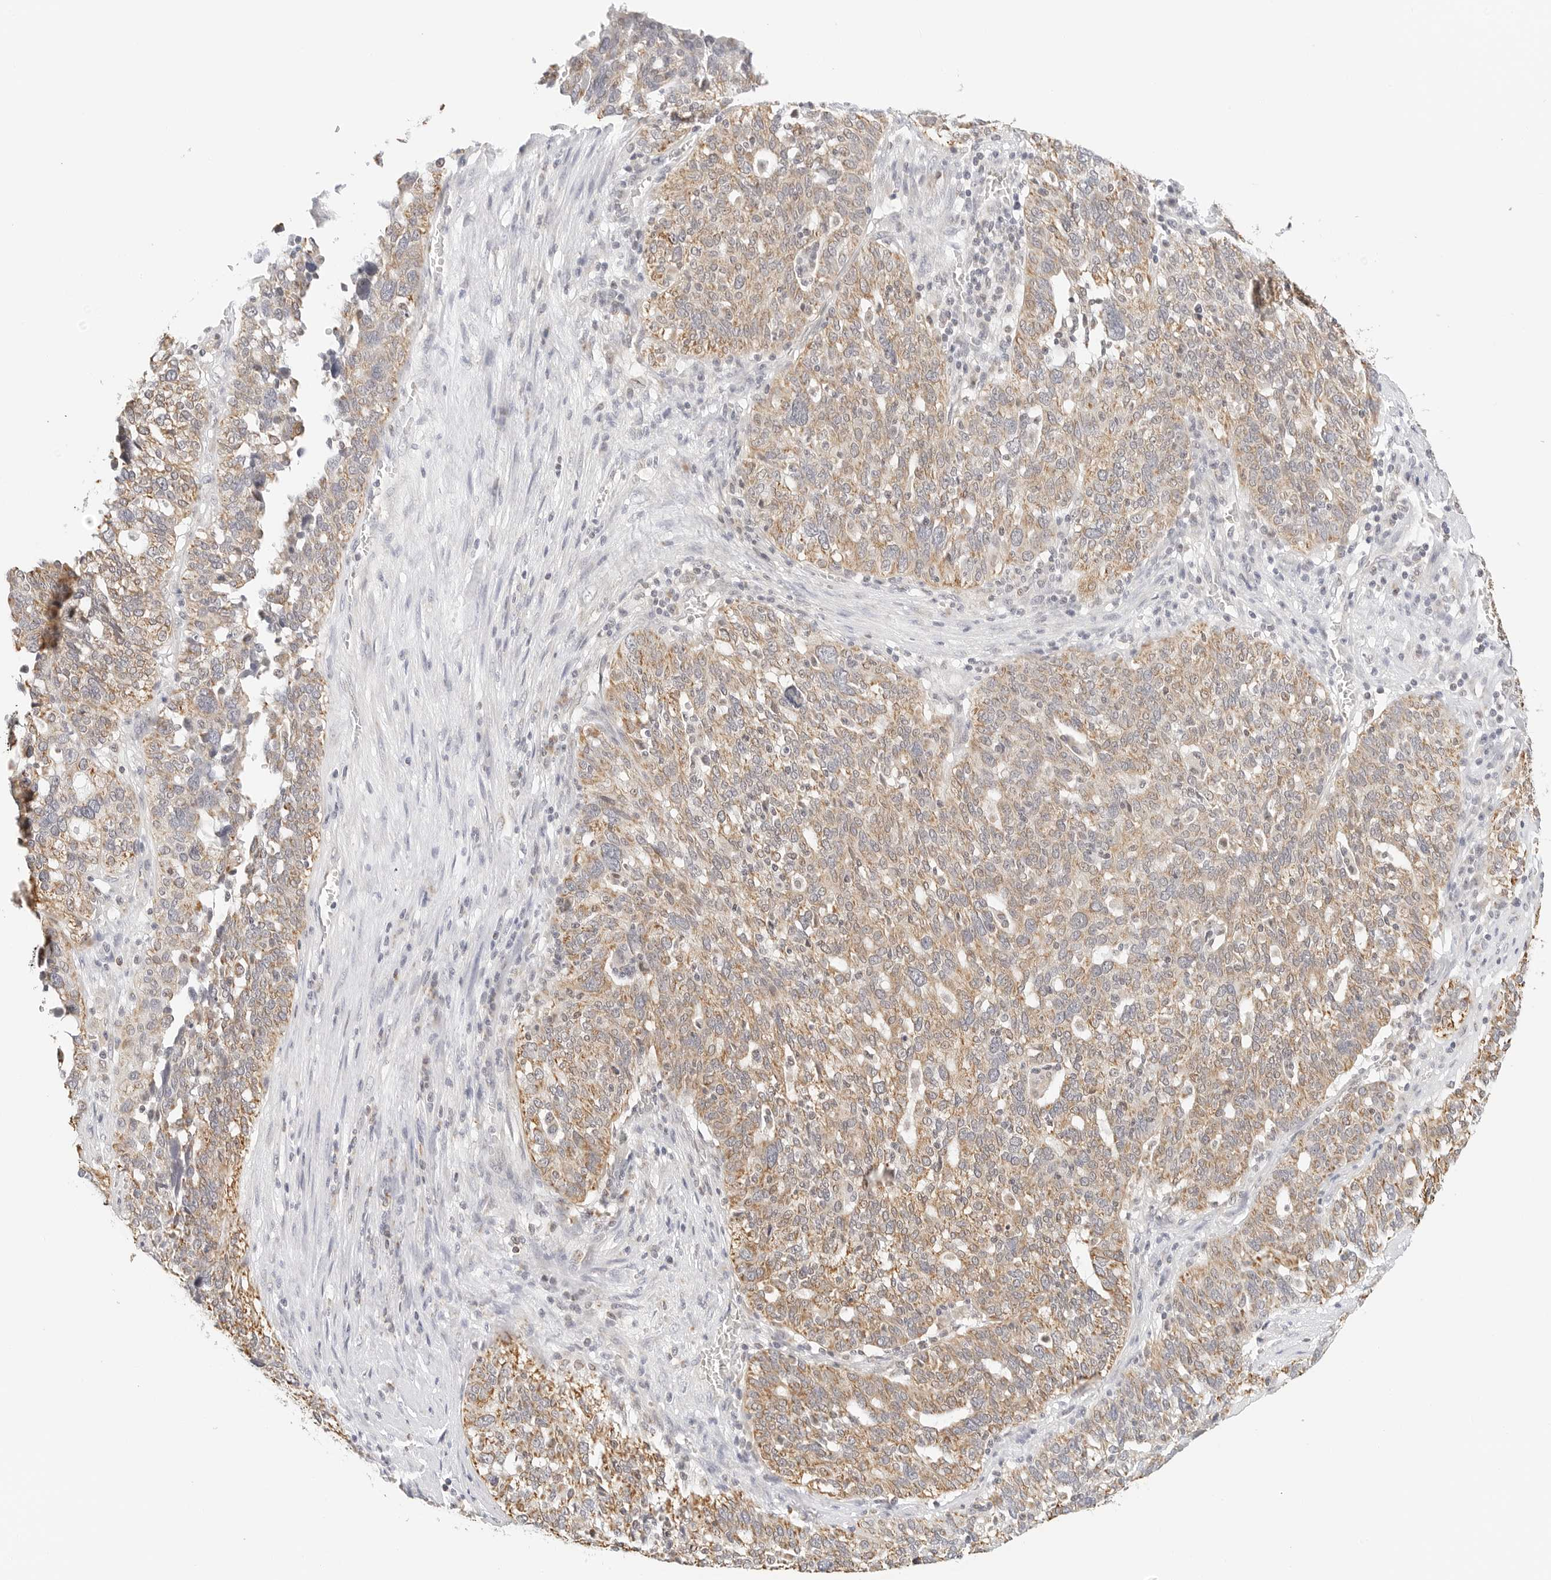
{"staining": {"intensity": "weak", "quantity": ">75%", "location": "cytoplasmic/membranous"}, "tissue": "ovarian cancer", "cell_type": "Tumor cells", "image_type": "cancer", "snomed": [{"axis": "morphology", "description": "Cystadenocarcinoma, serous, NOS"}, {"axis": "topography", "description": "Ovary"}], "caption": "Ovarian cancer (serous cystadenocarcinoma) was stained to show a protein in brown. There is low levels of weak cytoplasmic/membranous expression in approximately >75% of tumor cells. (DAB (3,3'-diaminobenzidine) IHC with brightfield microscopy, high magnification).", "gene": "ATL1", "patient": {"sex": "female", "age": 59}}